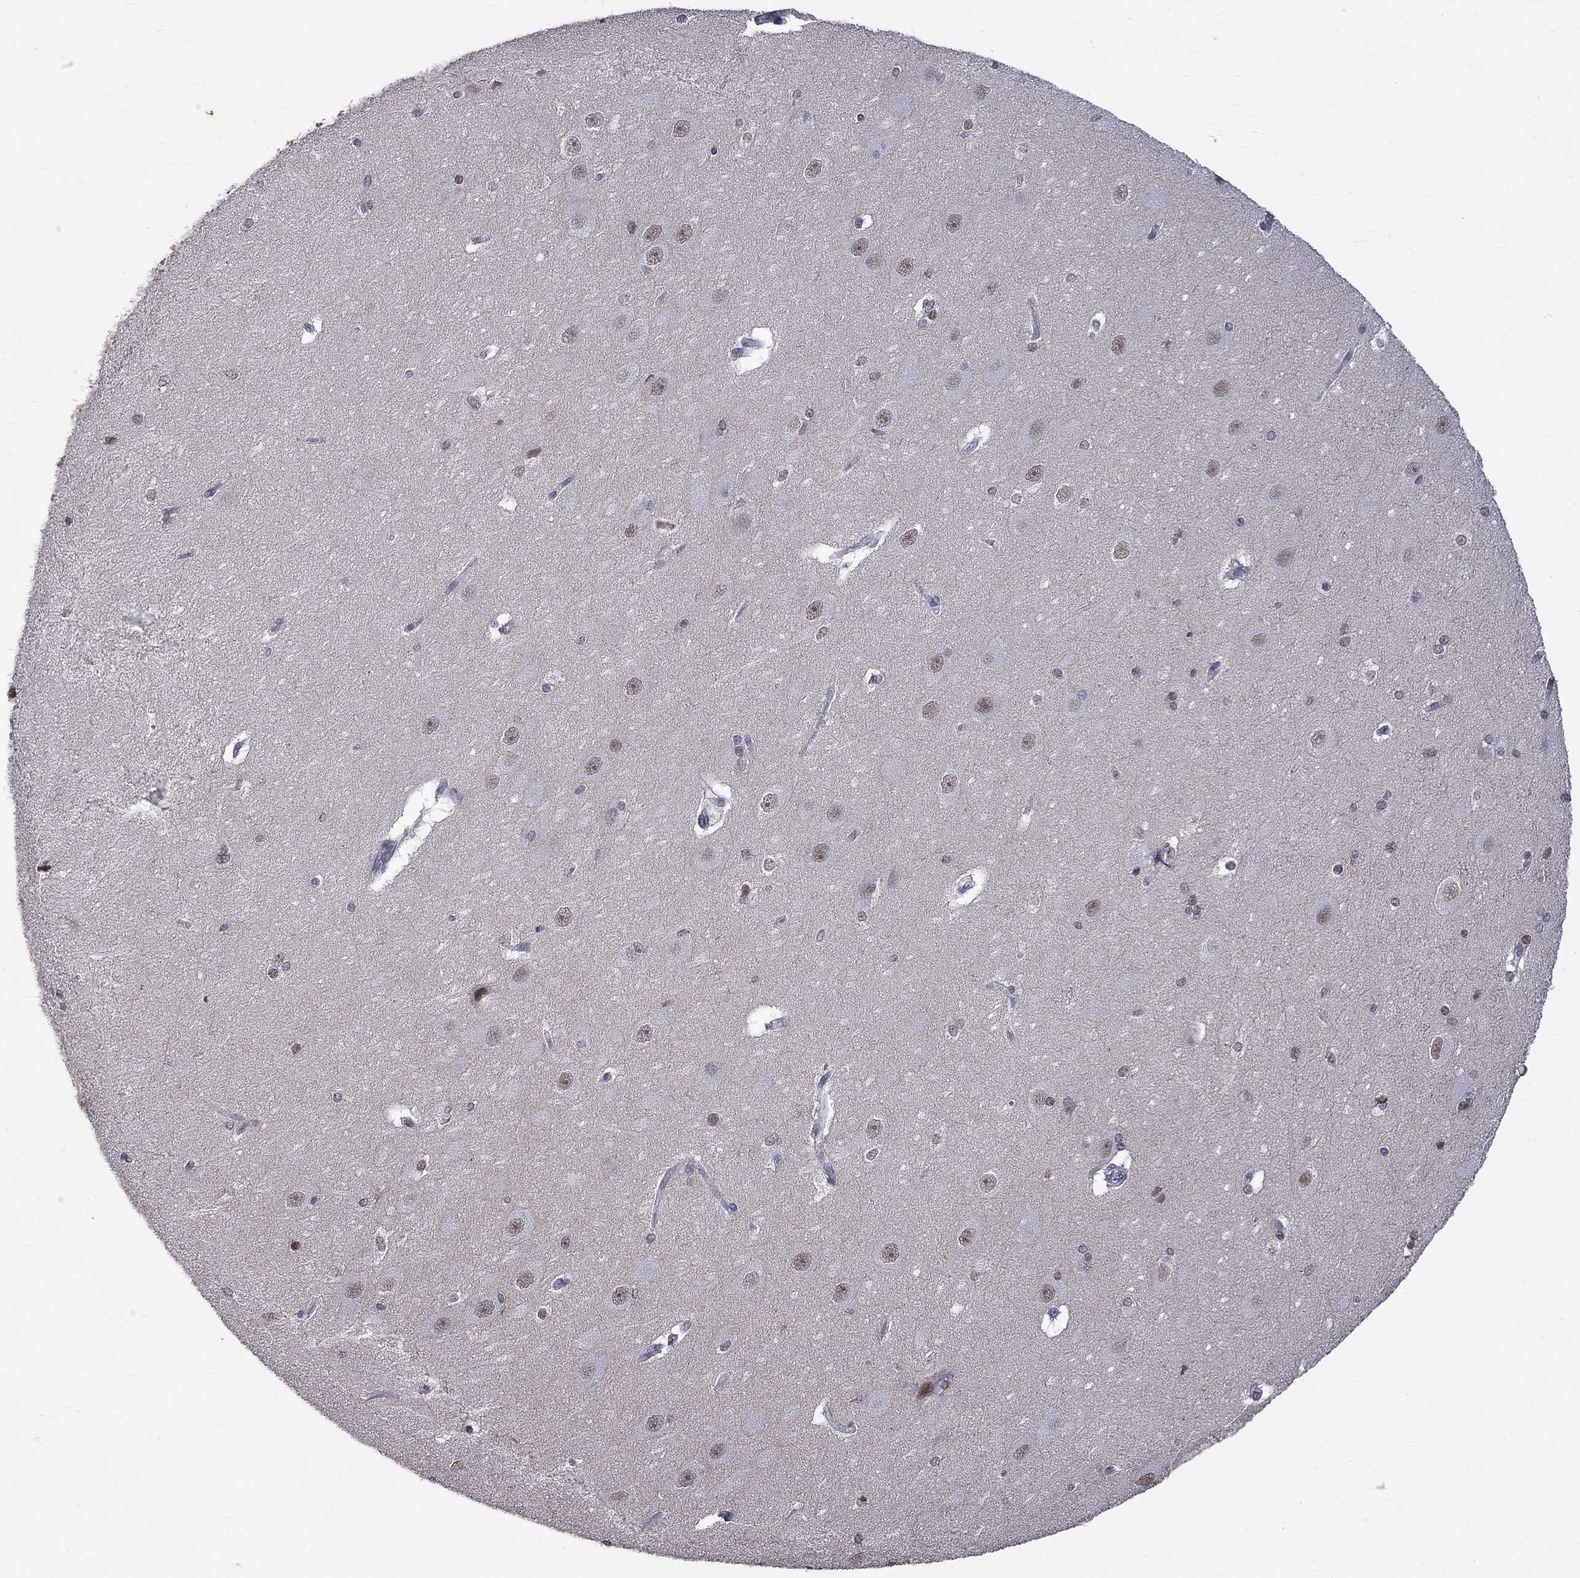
{"staining": {"intensity": "strong", "quantity": "<25%", "location": "nuclear"}, "tissue": "hippocampus", "cell_type": "Glial cells", "image_type": "normal", "snomed": [{"axis": "morphology", "description": "Normal tissue, NOS"}, {"axis": "topography", "description": "Cerebral cortex"}, {"axis": "topography", "description": "Hippocampus"}], "caption": "Normal hippocampus was stained to show a protein in brown. There is medium levels of strong nuclear positivity in approximately <25% of glial cells. (DAB (3,3'-diaminobenzidine) IHC with brightfield microscopy, high magnification).", "gene": "ZNF154", "patient": {"sex": "female", "age": 19}}